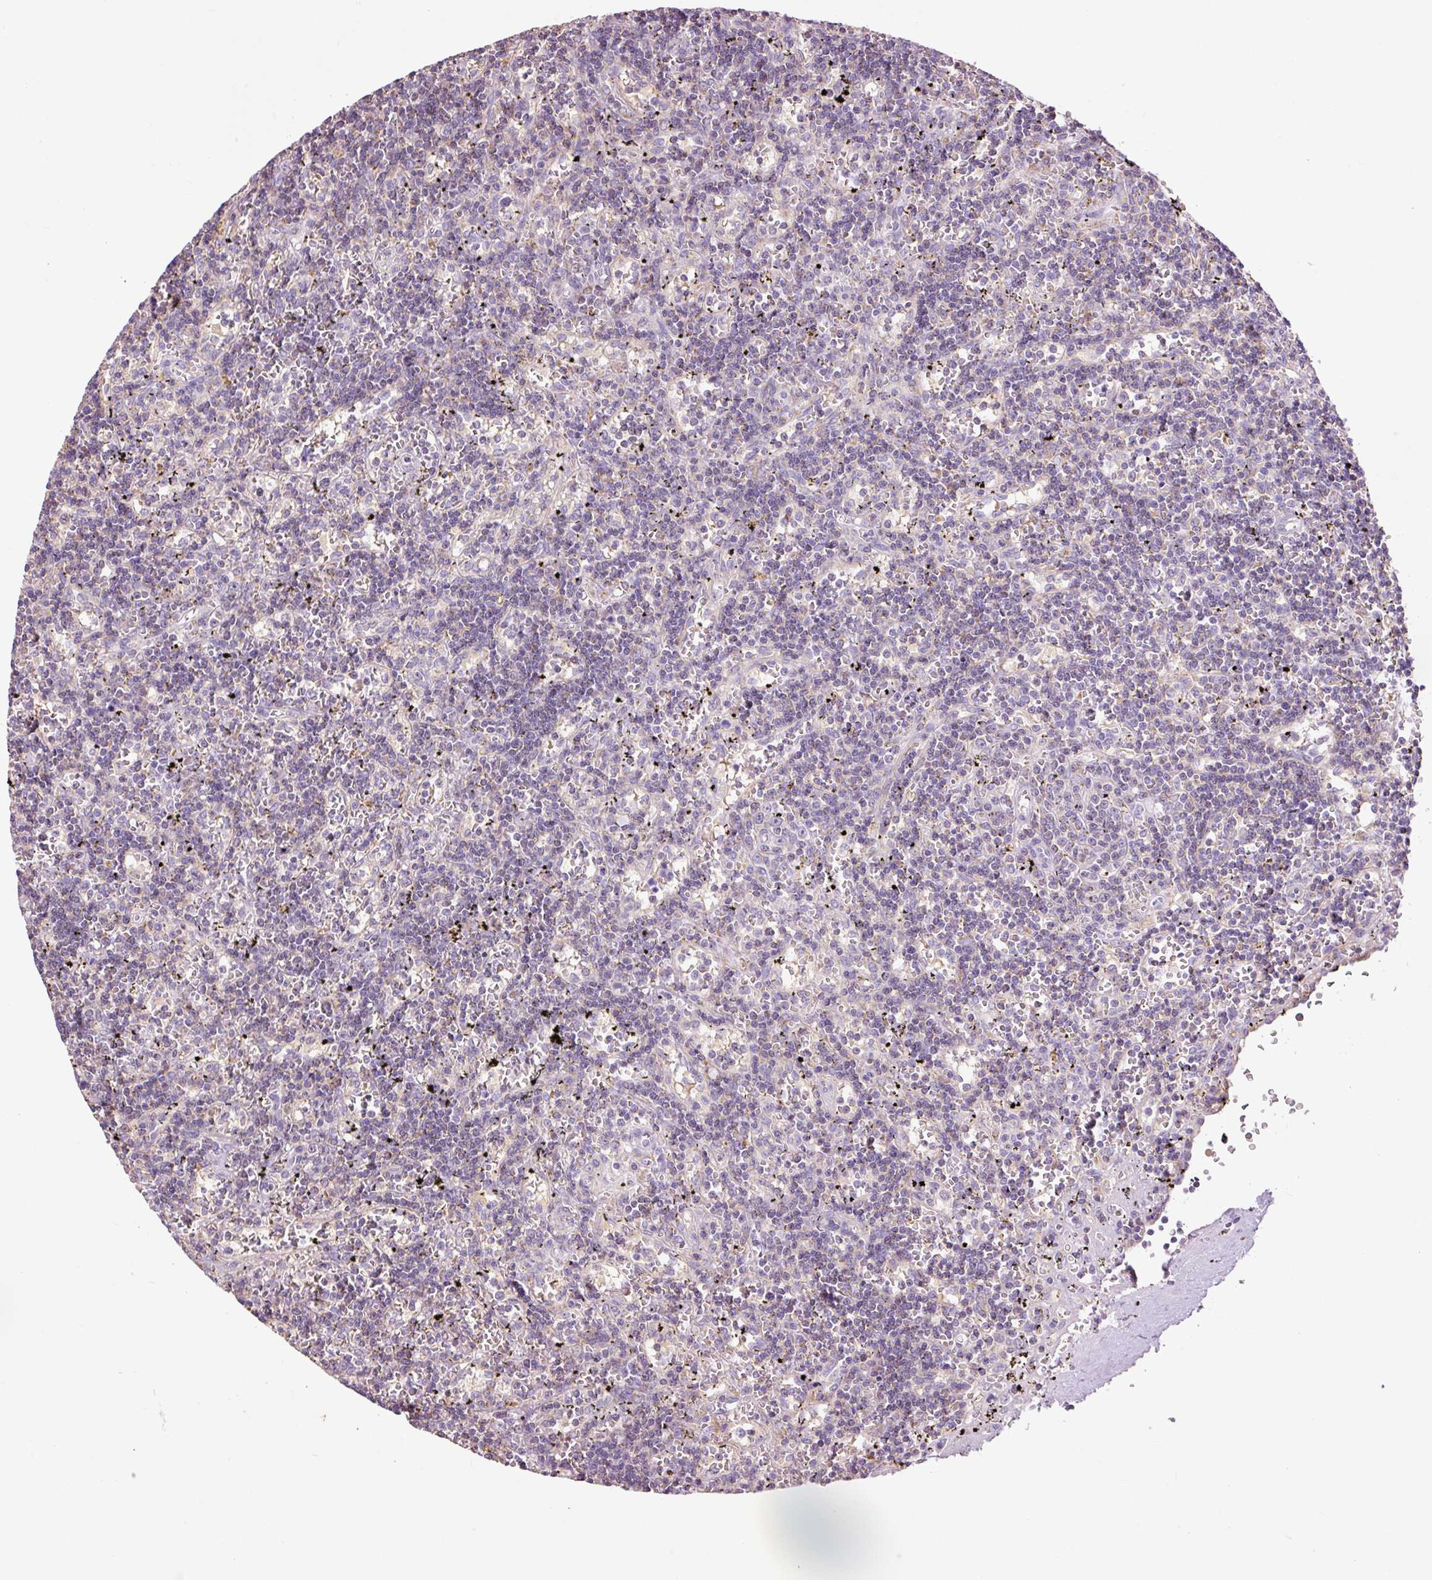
{"staining": {"intensity": "negative", "quantity": "none", "location": "none"}, "tissue": "lymphoma", "cell_type": "Tumor cells", "image_type": "cancer", "snomed": [{"axis": "morphology", "description": "Malignant lymphoma, non-Hodgkin's type, Low grade"}, {"axis": "topography", "description": "Spleen"}], "caption": "Human lymphoma stained for a protein using immunohistochemistry demonstrates no staining in tumor cells.", "gene": "PRDX5", "patient": {"sex": "male", "age": 60}}